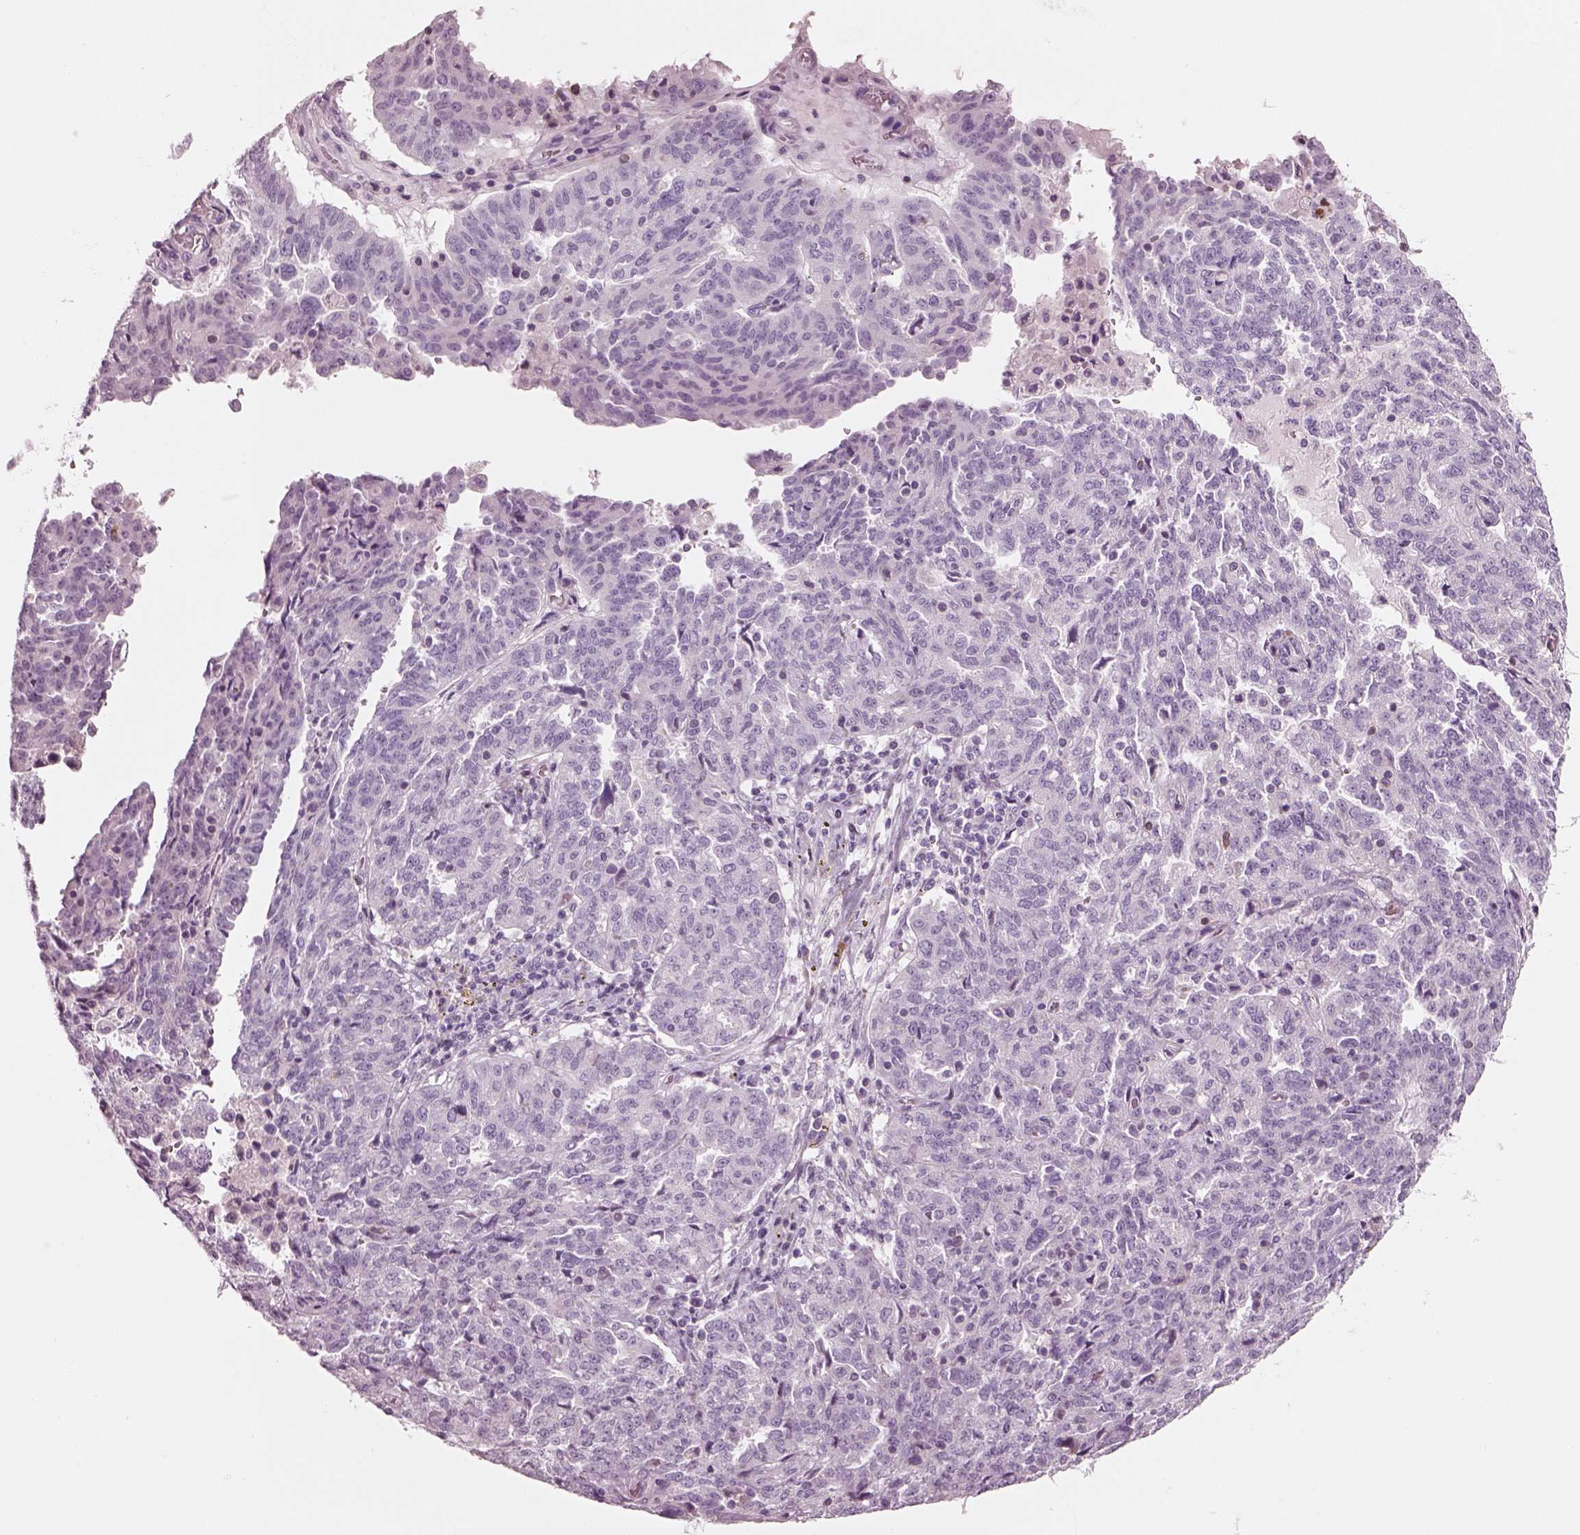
{"staining": {"intensity": "negative", "quantity": "none", "location": "none"}, "tissue": "ovarian cancer", "cell_type": "Tumor cells", "image_type": "cancer", "snomed": [{"axis": "morphology", "description": "Cystadenocarcinoma, serous, NOS"}, {"axis": "topography", "description": "Ovary"}], "caption": "This is a histopathology image of immunohistochemistry (IHC) staining of ovarian cancer (serous cystadenocarcinoma), which shows no staining in tumor cells.", "gene": "SLC27A2", "patient": {"sex": "female", "age": 67}}